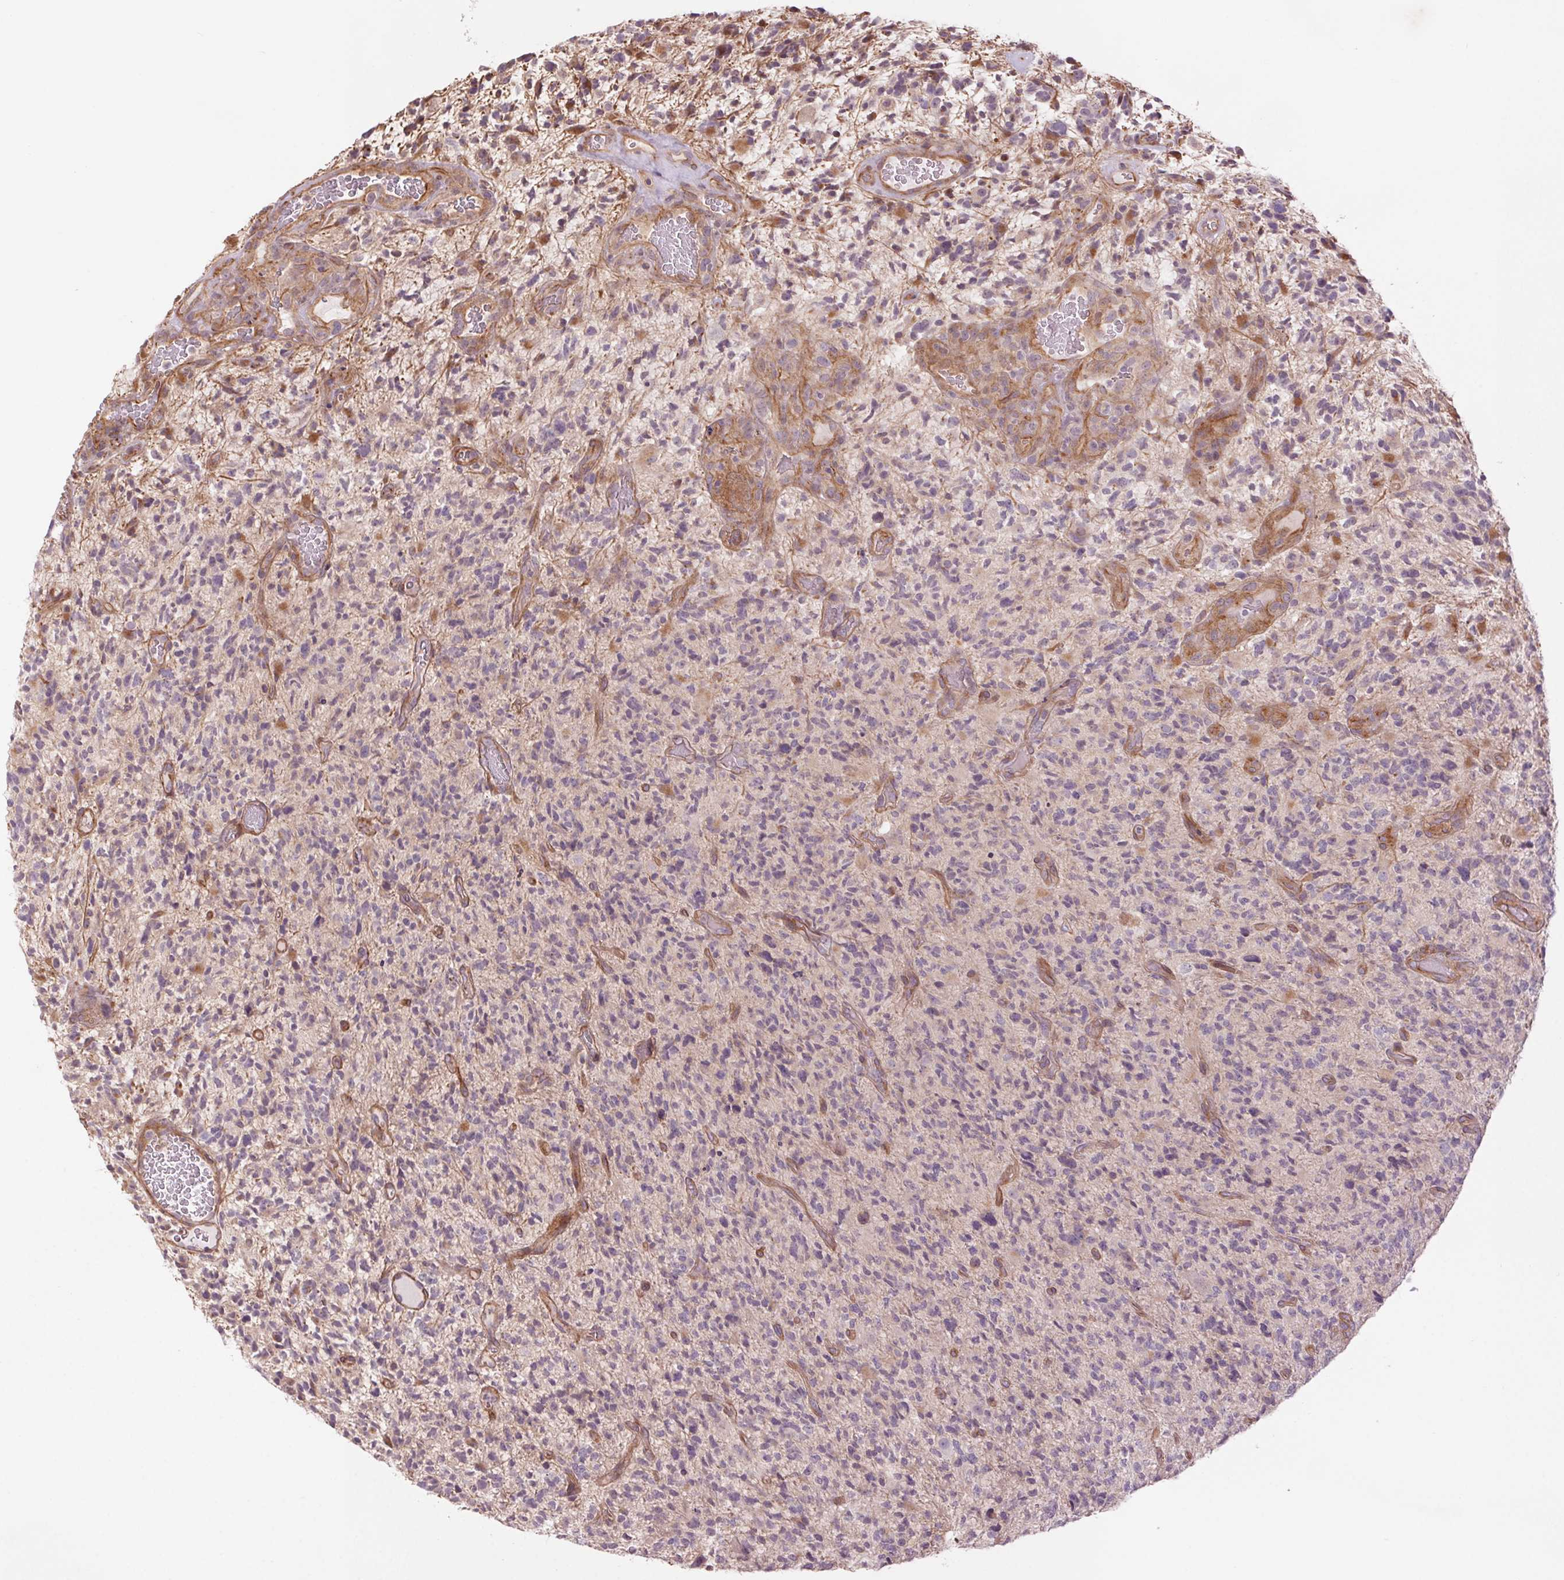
{"staining": {"intensity": "negative", "quantity": "none", "location": "none"}, "tissue": "glioma", "cell_type": "Tumor cells", "image_type": "cancer", "snomed": [{"axis": "morphology", "description": "Glioma, malignant, High grade"}, {"axis": "topography", "description": "Brain"}], "caption": "A histopathology image of human glioma is negative for staining in tumor cells.", "gene": "CCSER1", "patient": {"sex": "female", "age": 71}}